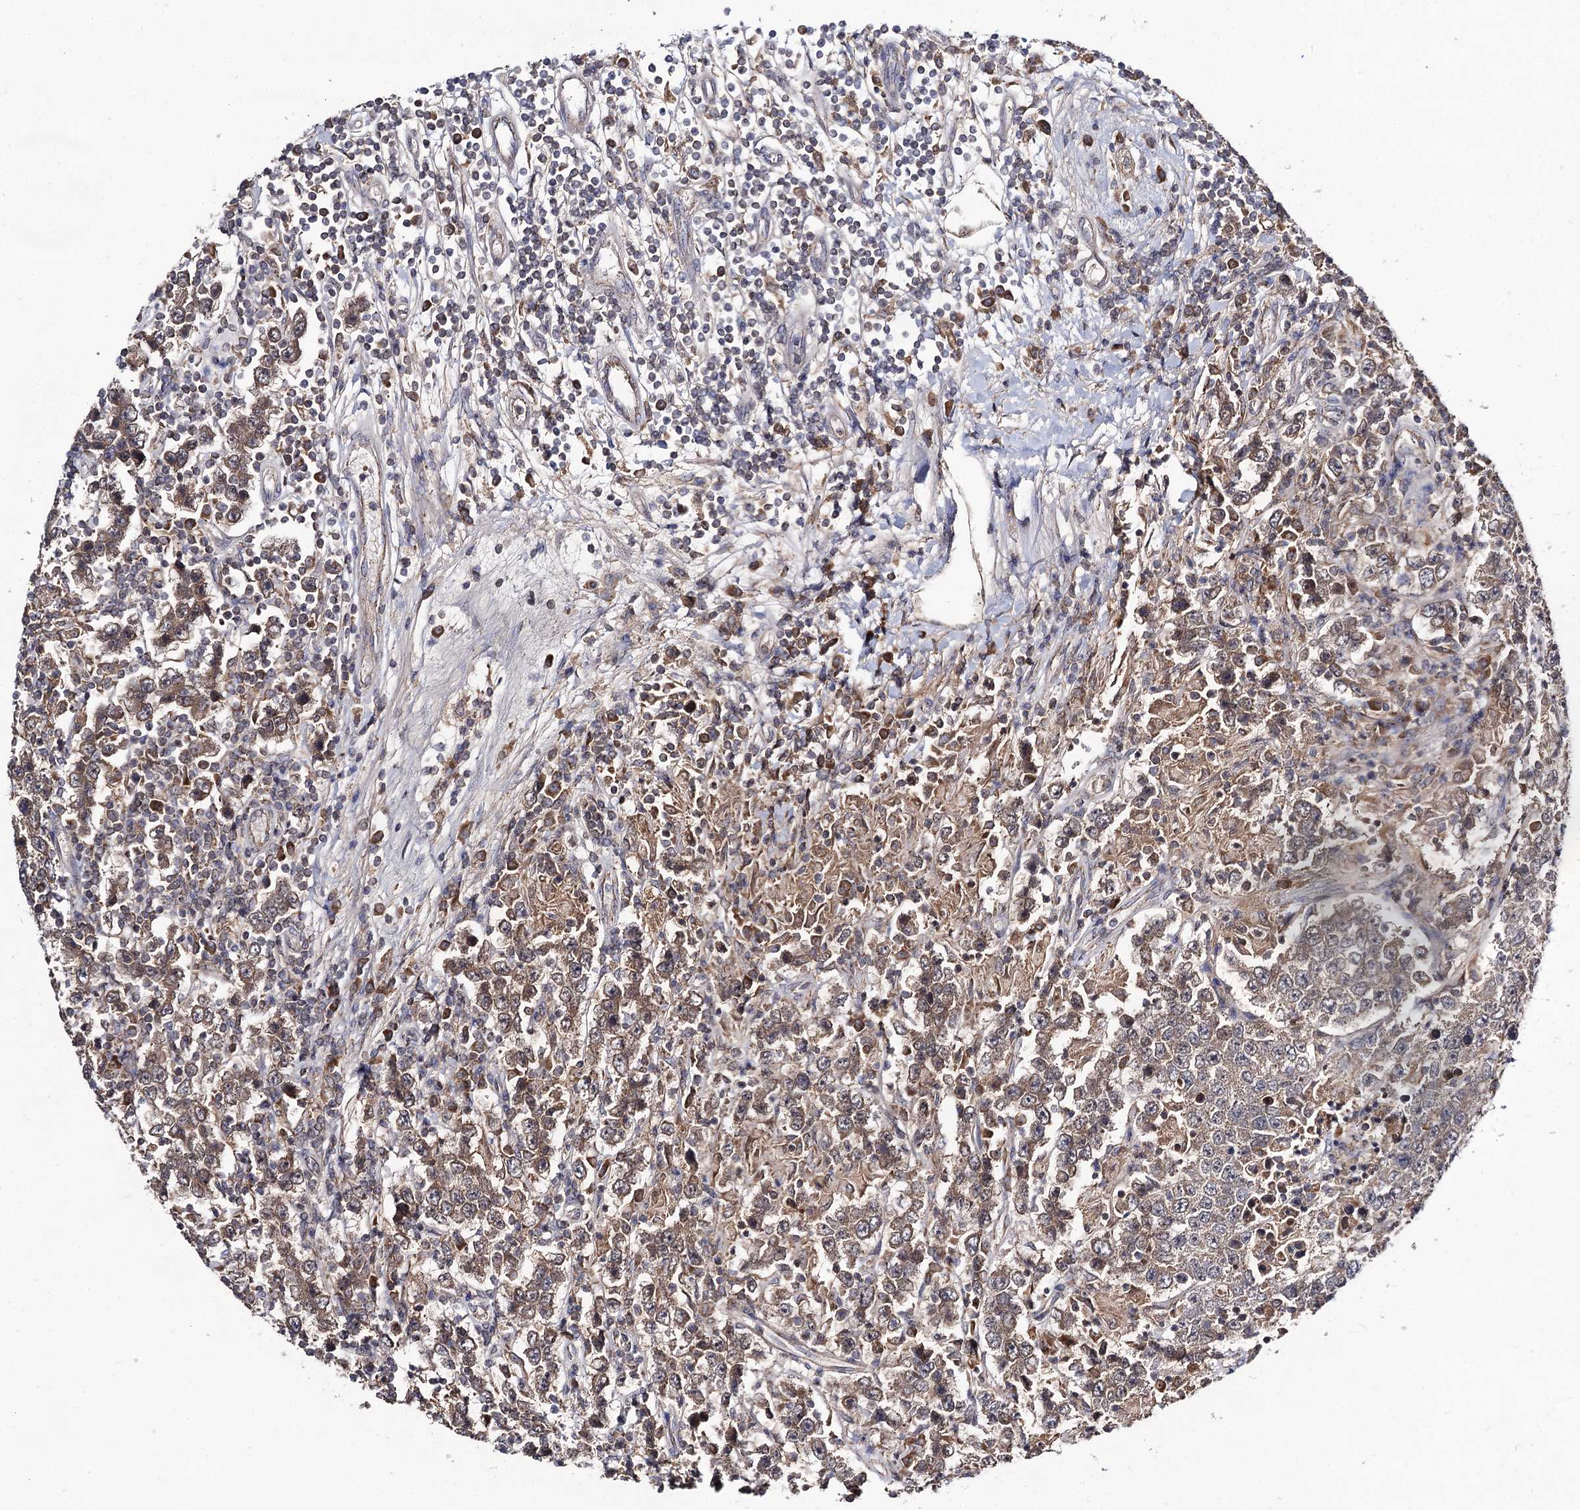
{"staining": {"intensity": "weak", "quantity": "25%-75%", "location": "cytoplasmic/membranous"}, "tissue": "testis cancer", "cell_type": "Tumor cells", "image_type": "cancer", "snomed": [{"axis": "morphology", "description": "Normal tissue, NOS"}, {"axis": "morphology", "description": "Urothelial carcinoma, High grade"}, {"axis": "morphology", "description": "Seminoma, NOS"}, {"axis": "morphology", "description": "Carcinoma, Embryonal, NOS"}, {"axis": "topography", "description": "Urinary bladder"}, {"axis": "topography", "description": "Testis"}], "caption": "Weak cytoplasmic/membranous protein positivity is identified in approximately 25%-75% of tumor cells in testis embryonal carcinoma. (DAB (3,3'-diaminobenzidine) = brown stain, brightfield microscopy at high magnification).", "gene": "VPS37D", "patient": {"sex": "male", "age": 41}}